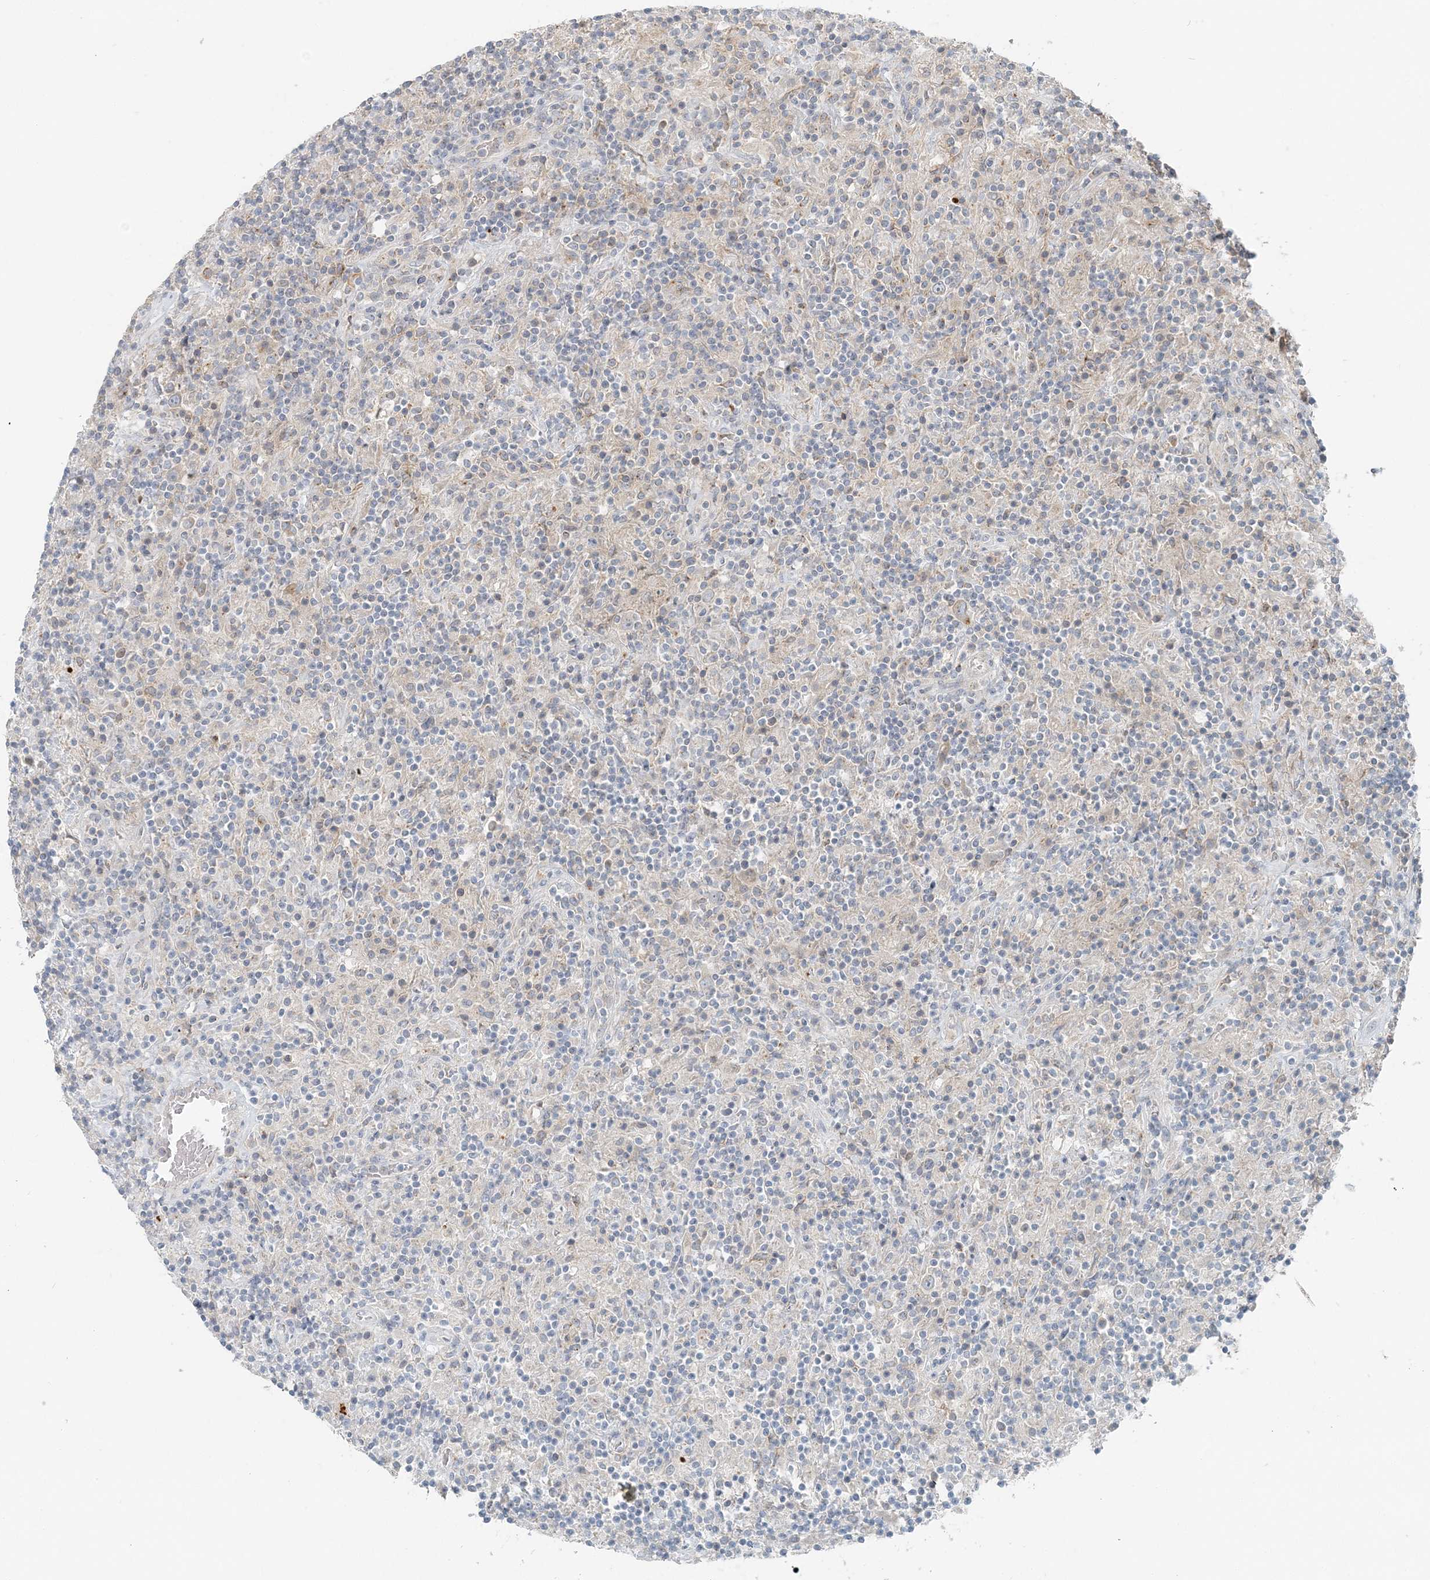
{"staining": {"intensity": "negative", "quantity": "none", "location": "none"}, "tissue": "lymphoma", "cell_type": "Tumor cells", "image_type": "cancer", "snomed": [{"axis": "morphology", "description": "Hodgkin's disease, NOS"}, {"axis": "topography", "description": "Lymph node"}], "caption": "High power microscopy photomicrograph of an IHC histopathology image of Hodgkin's disease, revealing no significant expression in tumor cells.", "gene": "NAA11", "patient": {"sex": "male", "age": 70}}